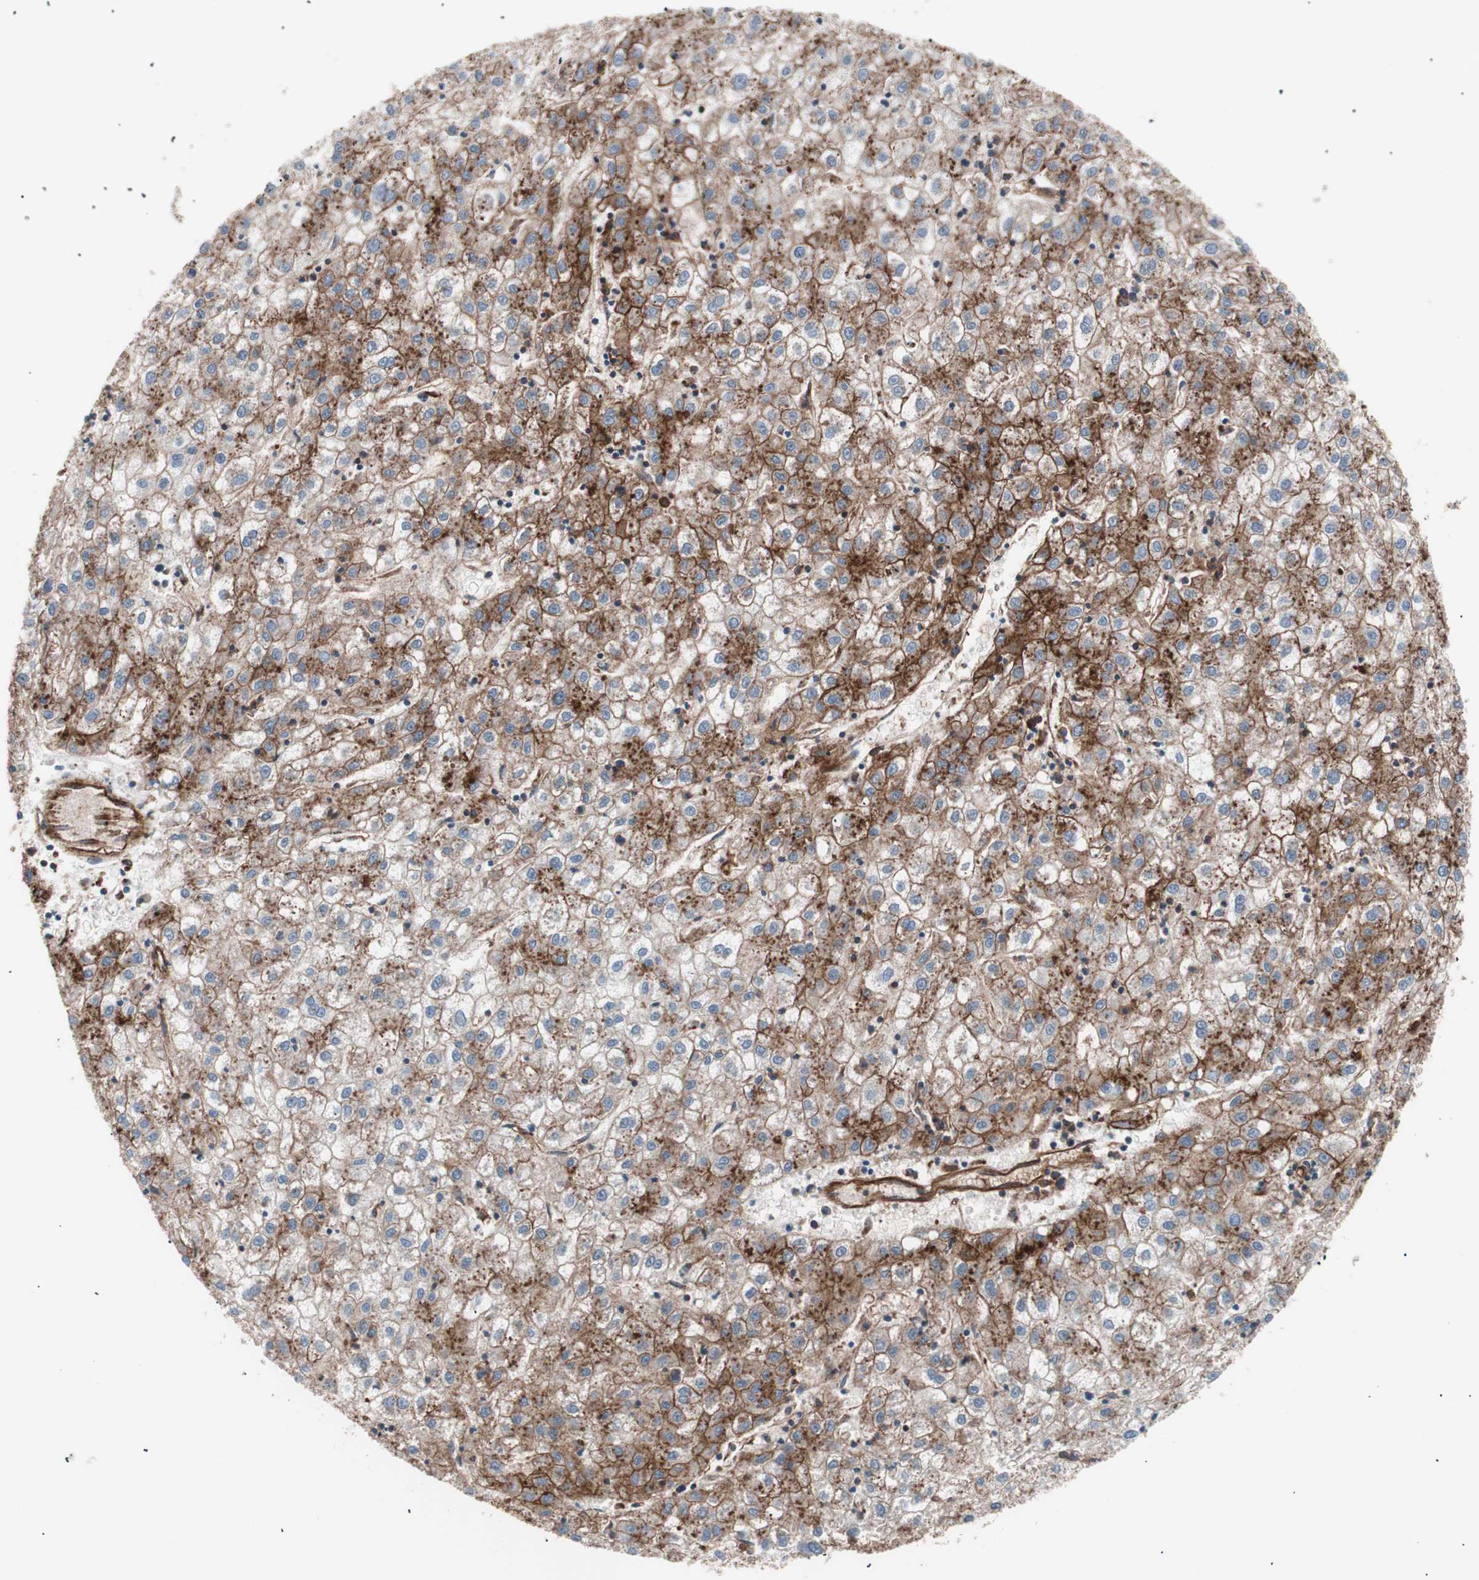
{"staining": {"intensity": "strong", "quantity": ">75%", "location": "cytoplasmic/membranous"}, "tissue": "liver cancer", "cell_type": "Tumor cells", "image_type": "cancer", "snomed": [{"axis": "morphology", "description": "Carcinoma, Hepatocellular, NOS"}, {"axis": "topography", "description": "Liver"}], "caption": "Liver cancer (hepatocellular carcinoma) was stained to show a protein in brown. There is high levels of strong cytoplasmic/membranous positivity in approximately >75% of tumor cells. The staining was performed using DAB, with brown indicating positive protein expression. Nuclei are stained blue with hematoxylin.", "gene": "FLOT2", "patient": {"sex": "male", "age": 72}}